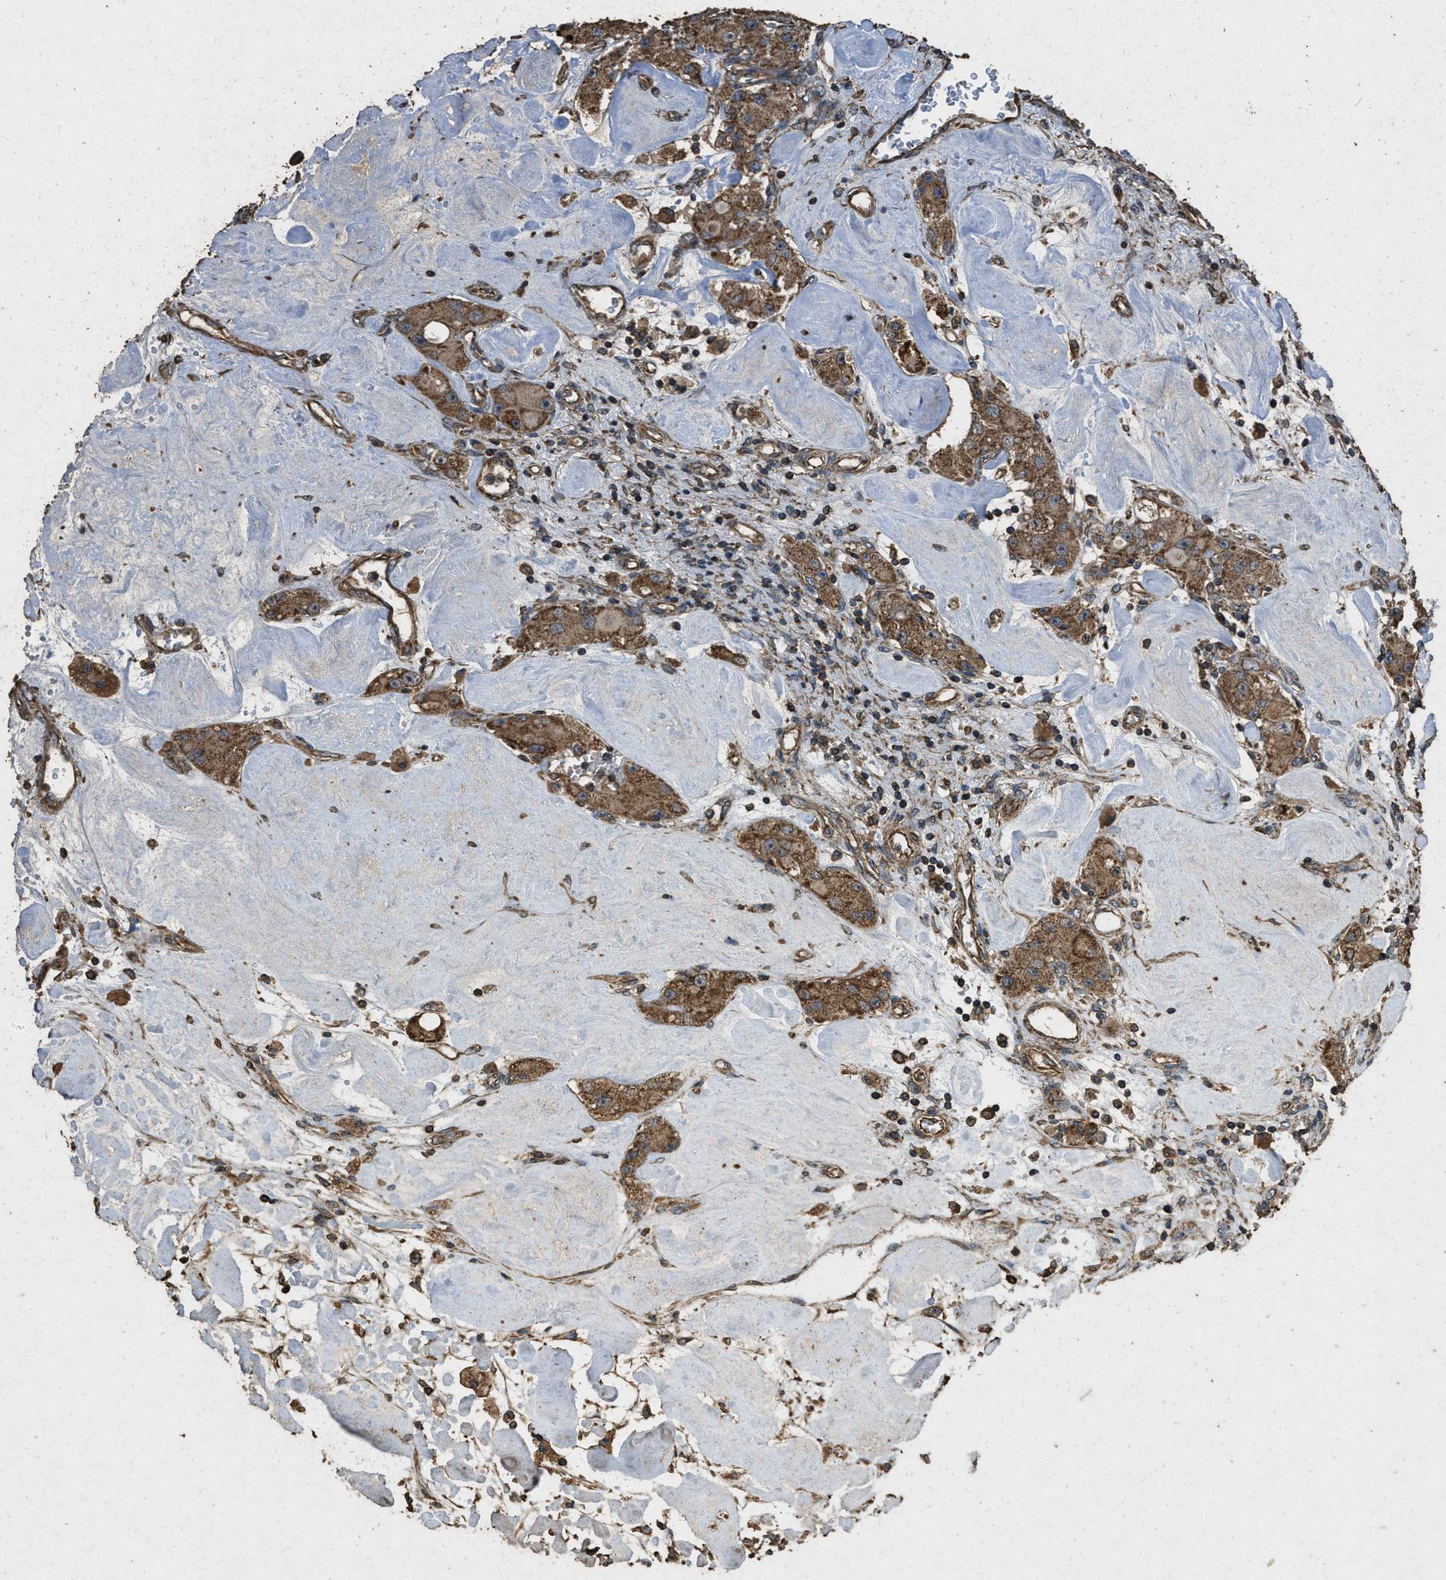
{"staining": {"intensity": "moderate", "quantity": ">75%", "location": "cytoplasmic/membranous"}, "tissue": "carcinoid", "cell_type": "Tumor cells", "image_type": "cancer", "snomed": [{"axis": "morphology", "description": "Carcinoid, malignant, NOS"}, {"axis": "topography", "description": "Pancreas"}], "caption": "Immunohistochemistry (DAB) staining of human carcinoid (malignant) demonstrates moderate cytoplasmic/membranous protein staining in approximately >75% of tumor cells. Nuclei are stained in blue.", "gene": "CYRIA", "patient": {"sex": "male", "age": 41}}